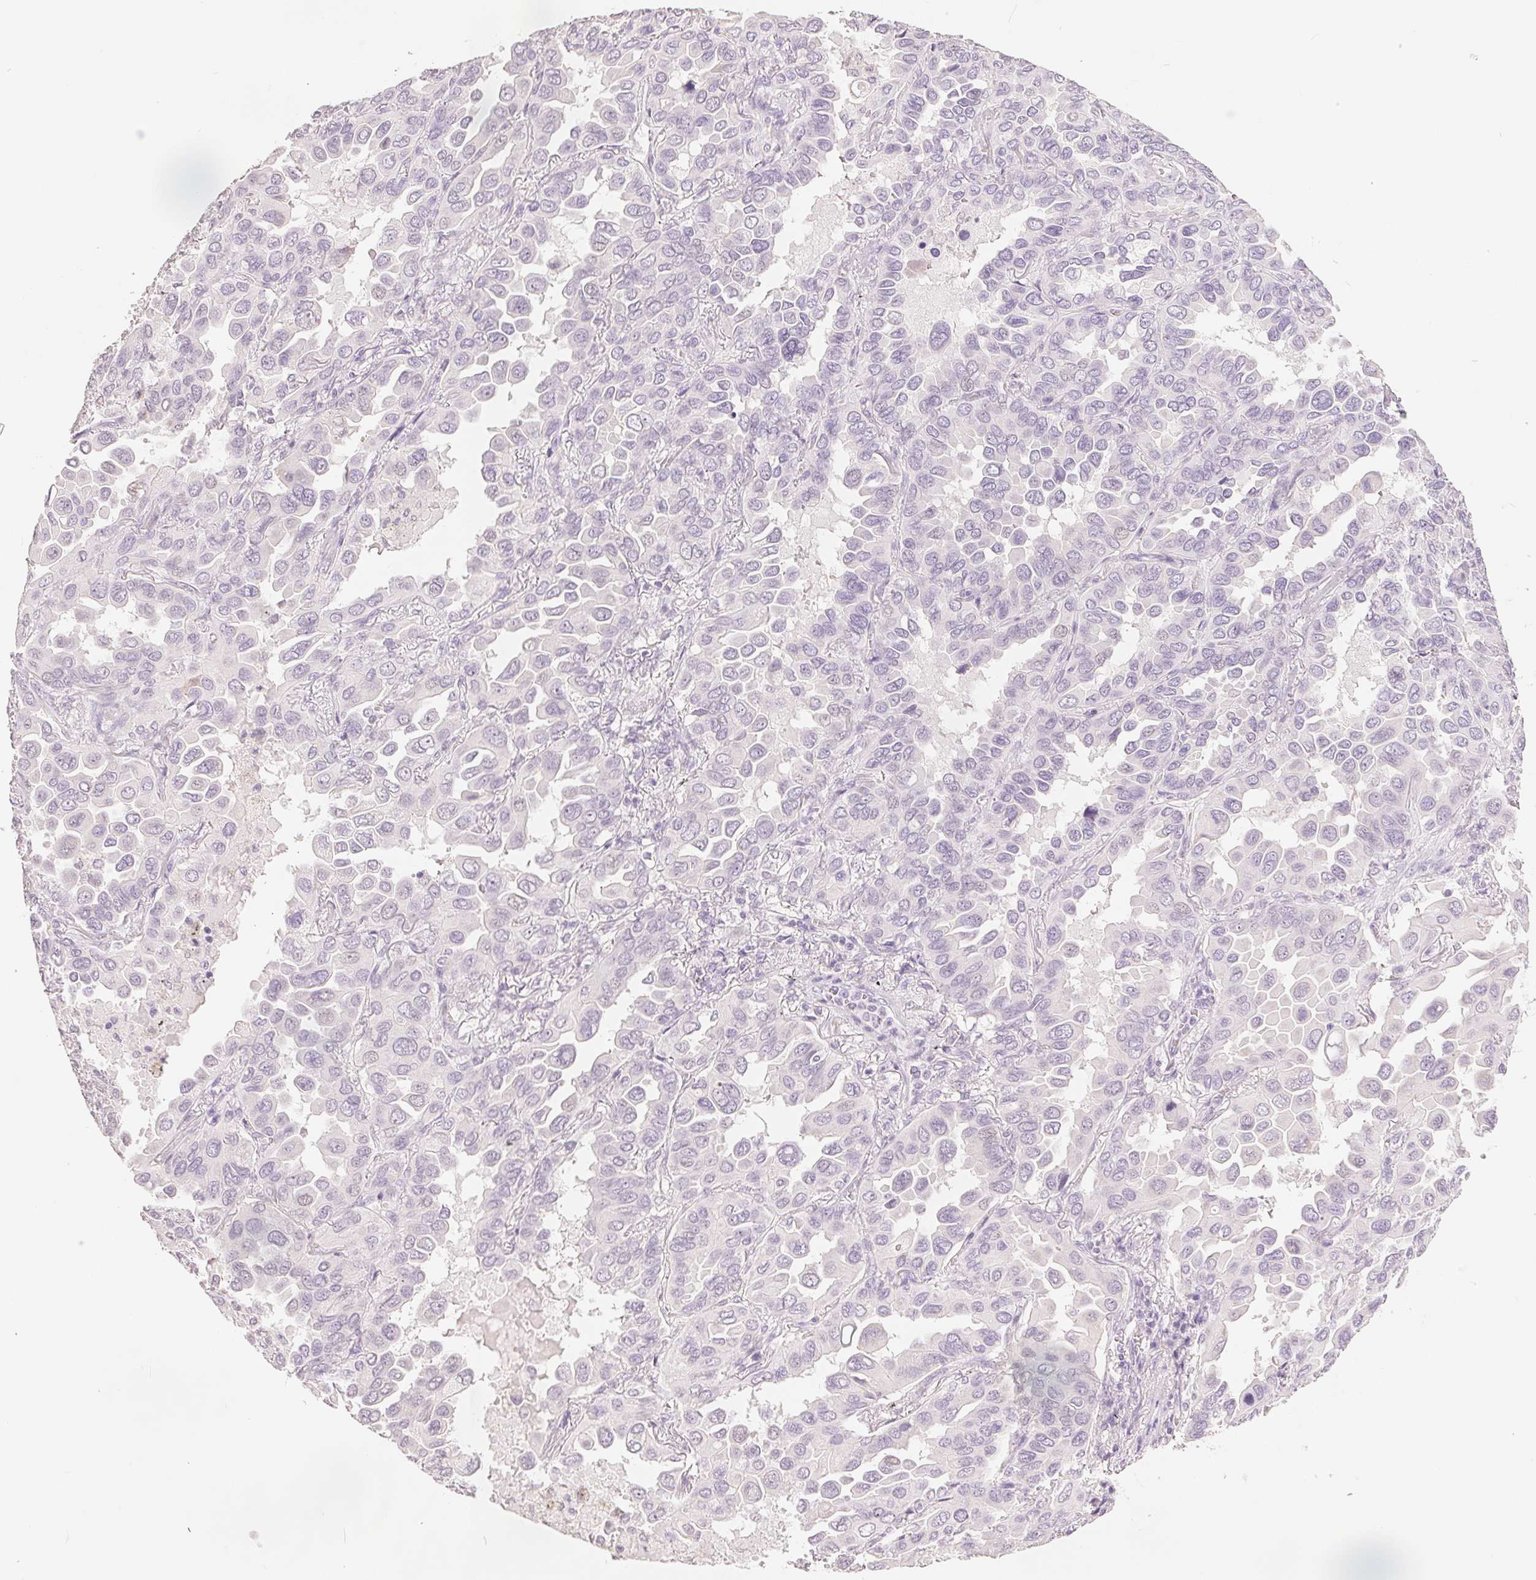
{"staining": {"intensity": "negative", "quantity": "none", "location": "none"}, "tissue": "lung cancer", "cell_type": "Tumor cells", "image_type": "cancer", "snomed": [{"axis": "morphology", "description": "Adenocarcinoma, NOS"}, {"axis": "topography", "description": "Lung"}], "caption": "Immunohistochemical staining of human lung cancer displays no significant positivity in tumor cells. (IHC, brightfield microscopy, high magnification).", "gene": "CA12", "patient": {"sex": "male", "age": 64}}